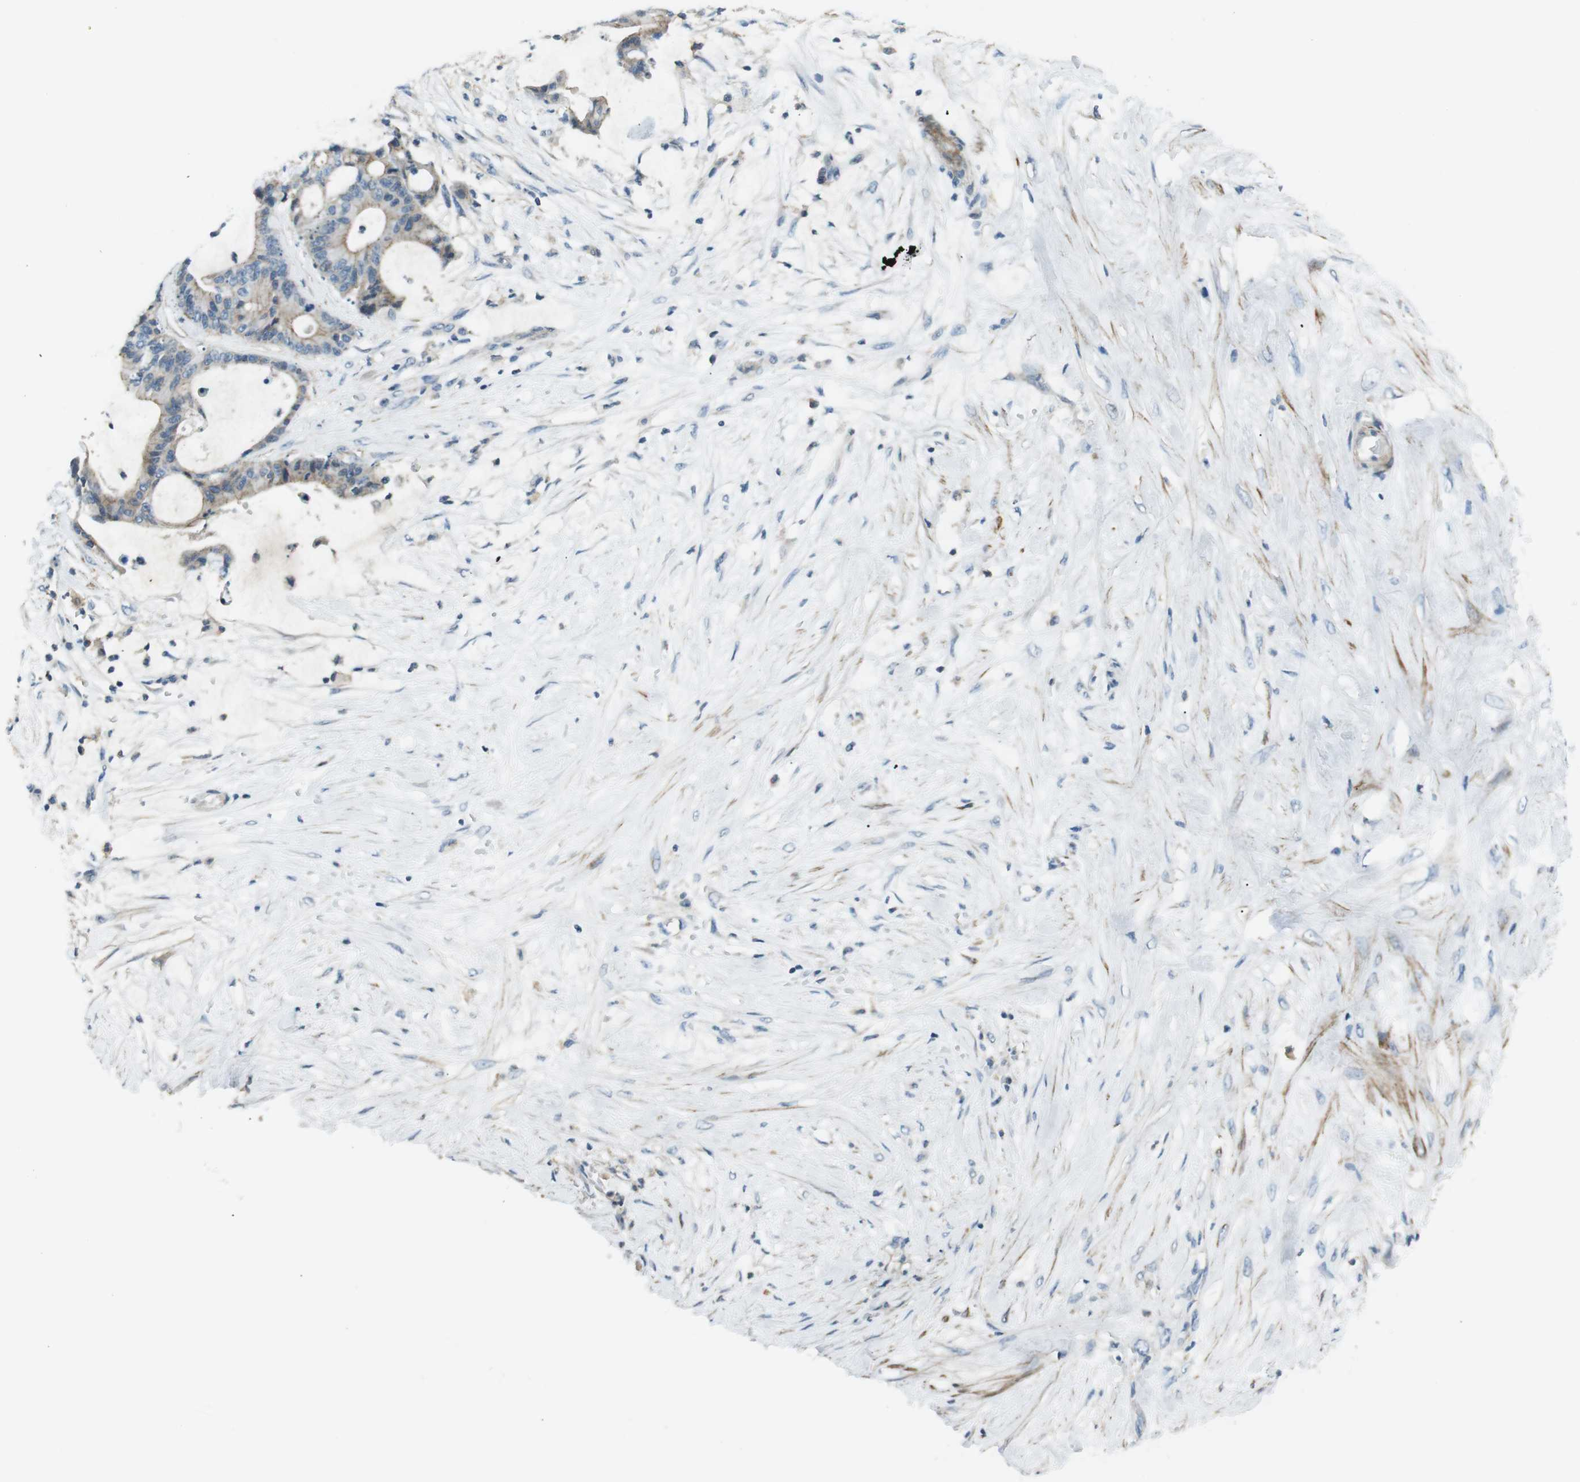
{"staining": {"intensity": "moderate", "quantity": "<25%", "location": "cytoplasmic/membranous"}, "tissue": "liver cancer", "cell_type": "Tumor cells", "image_type": "cancer", "snomed": [{"axis": "morphology", "description": "Cholangiocarcinoma"}, {"axis": "topography", "description": "Liver"}], "caption": "IHC (DAB) staining of liver cancer shows moderate cytoplasmic/membranous protein expression in about <25% of tumor cells.", "gene": "ARVCF", "patient": {"sex": "female", "age": 73}}